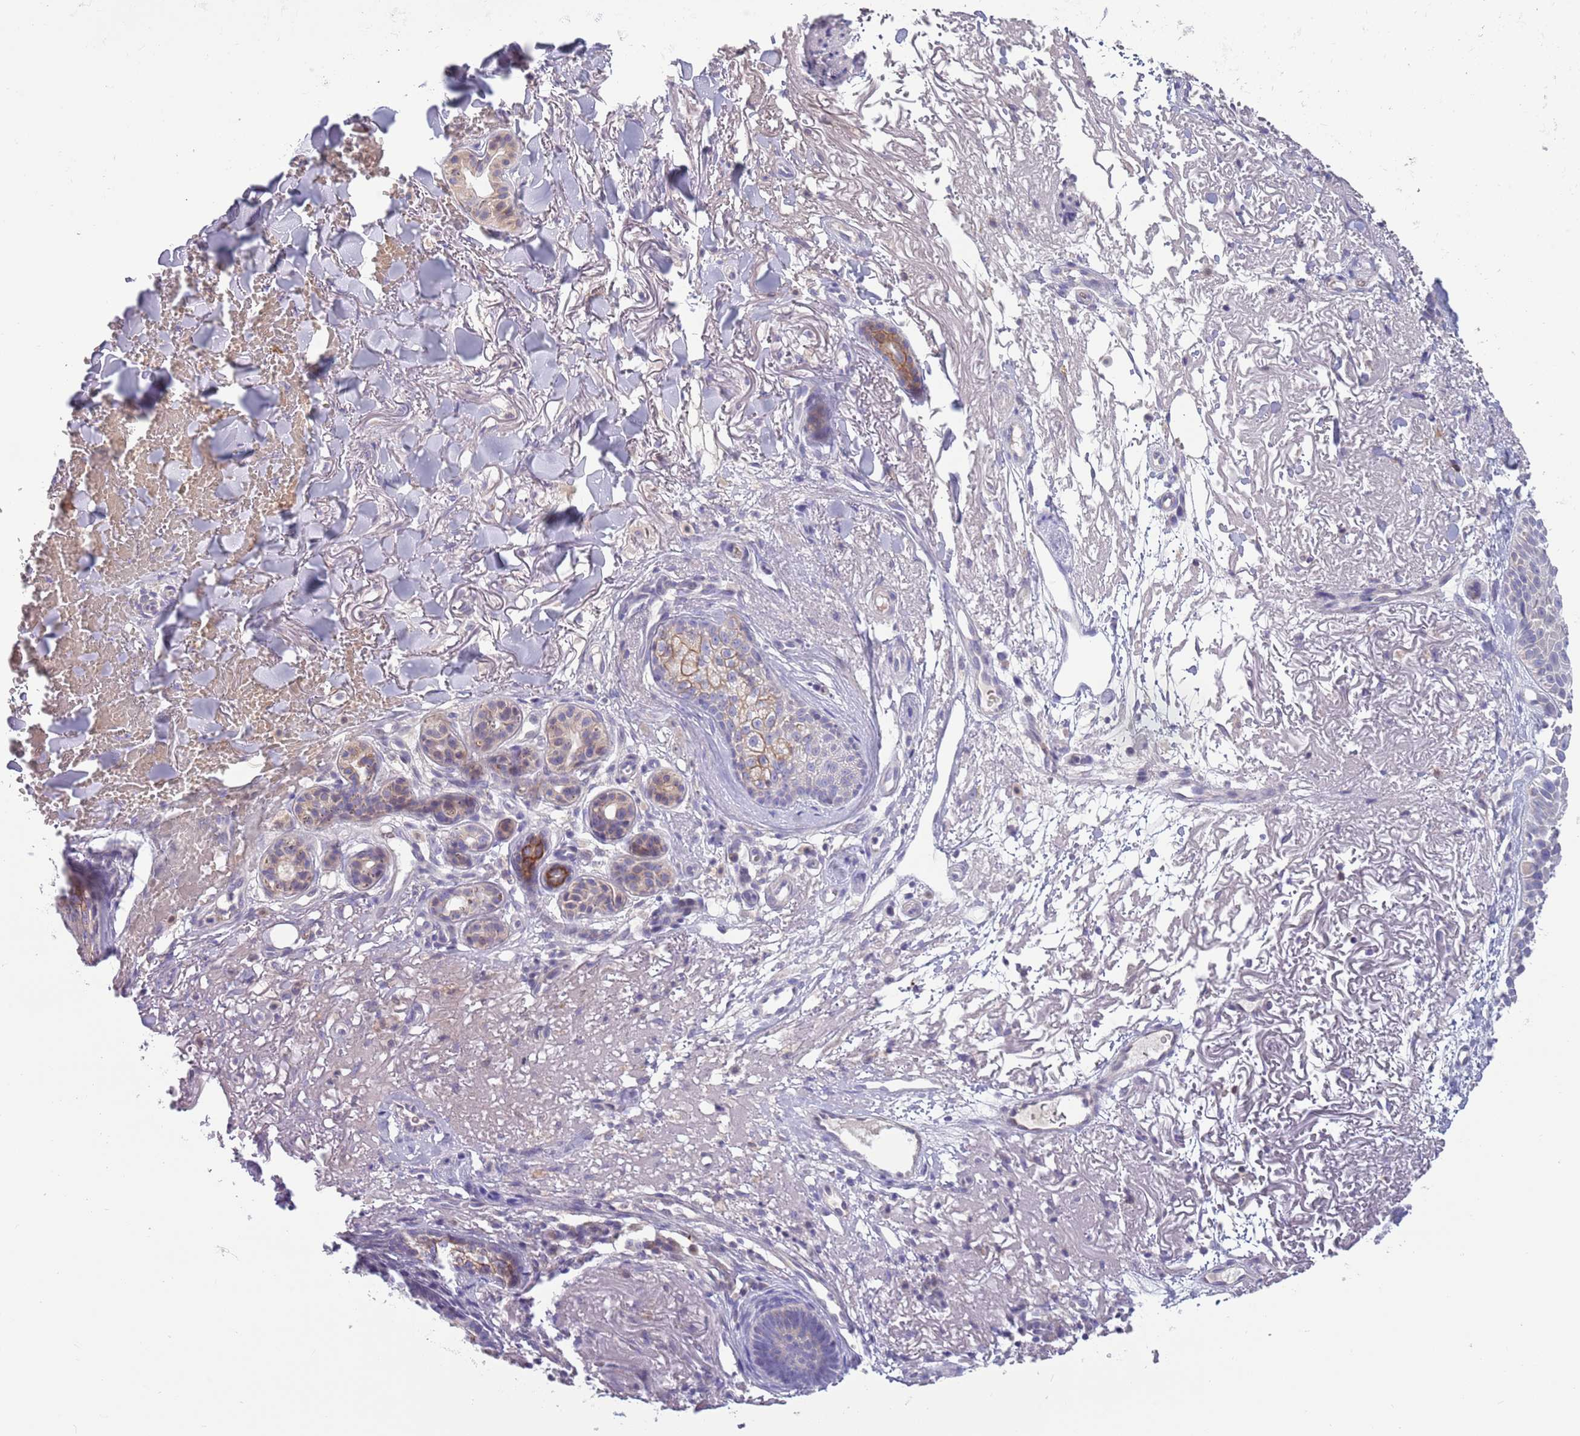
{"staining": {"intensity": "negative", "quantity": "none", "location": "none"}, "tissue": "skin cancer", "cell_type": "Tumor cells", "image_type": "cancer", "snomed": [{"axis": "morphology", "description": "Basal cell carcinoma"}, {"axis": "topography", "description": "Skin"}], "caption": "An image of skin cancer stained for a protein reveals no brown staining in tumor cells. (DAB (3,3'-diaminobenzidine) IHC visualized using brightfield microscopy, high magnification).", "gene": "DDHD1", "patient": {"sex": "female", "age": 78}}